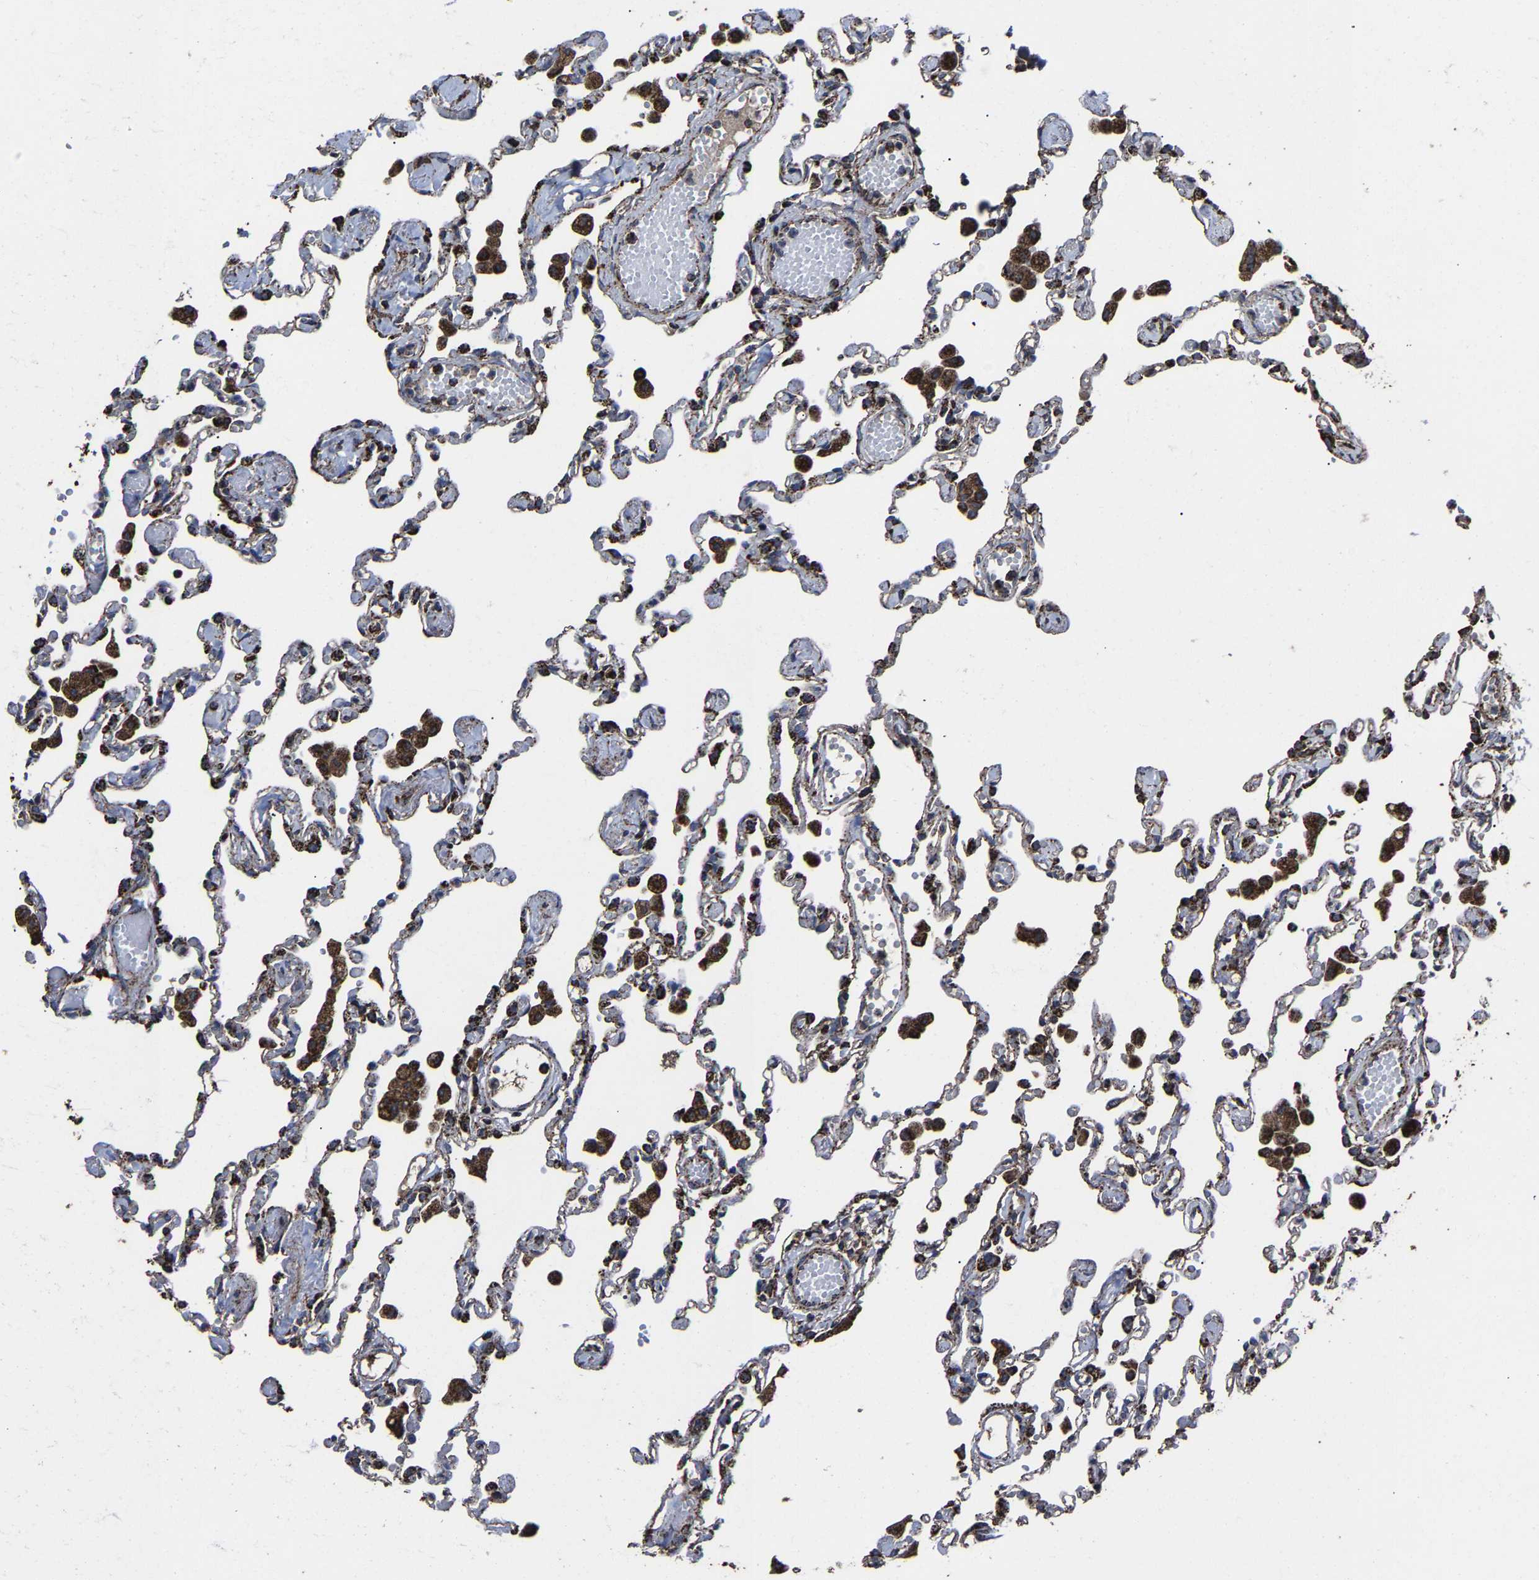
{"staining": {"intensity": "moderate", "quantity": "25%-75%", "location": "cytoplasmic/membranous"}, "tissue": "lung", "cell_type": "Alveolar cells", "image_type": "normal", "snomed": [{"axis": "morphology", "description": "Normal tissue, NOS"}, {"axis": "topography", "description": "Bronchus"}, {"axis": "topography", "description": "Lung"}], "caption": "The photomicrograph demonstrates a brown stain indicating the presence of a protein in the cytoplasmic/membranous of alveolar cells in lung.", "gene": "NDUFV3", "patient": {"sex": "female", "age": 49}}